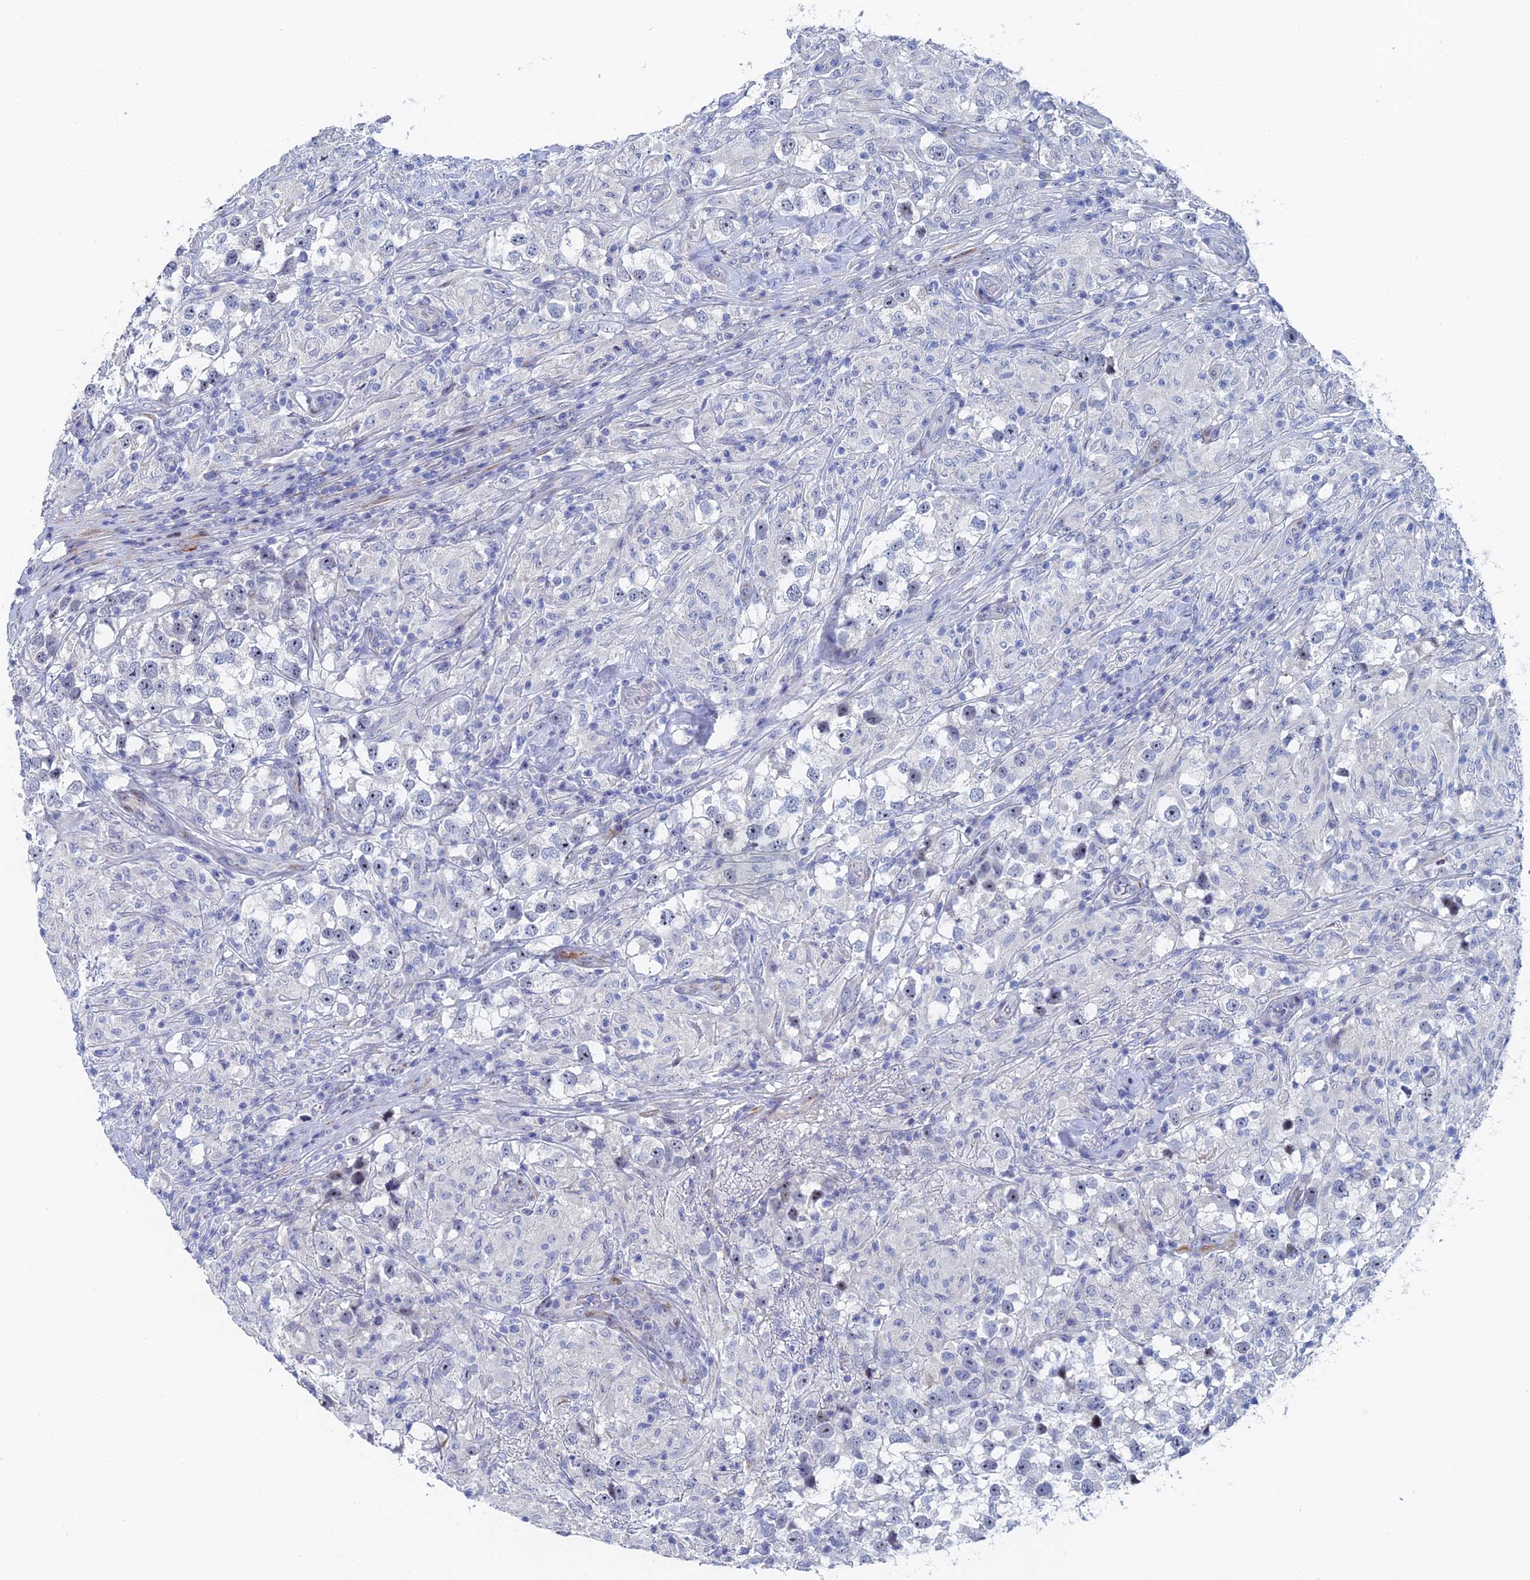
{"staining": {"intensity": "negative", "quantity": "none", "location": "none"}, "tissue": "testis cancer", "cell_type": "Tumor cells", "image_type": "cancer", "snomed": [{"axis": "morphology", "description": "Seminoma, NOS"}, {"axis": "topography", "description": "Testis"}], "caption": "Human seminoma (testis) stained for a protein using immunohistochemistry (IHC) reveals no positivity in tumor cells.", "gene": "DRGX", "patient": {"sex": "male", "age": 46}}